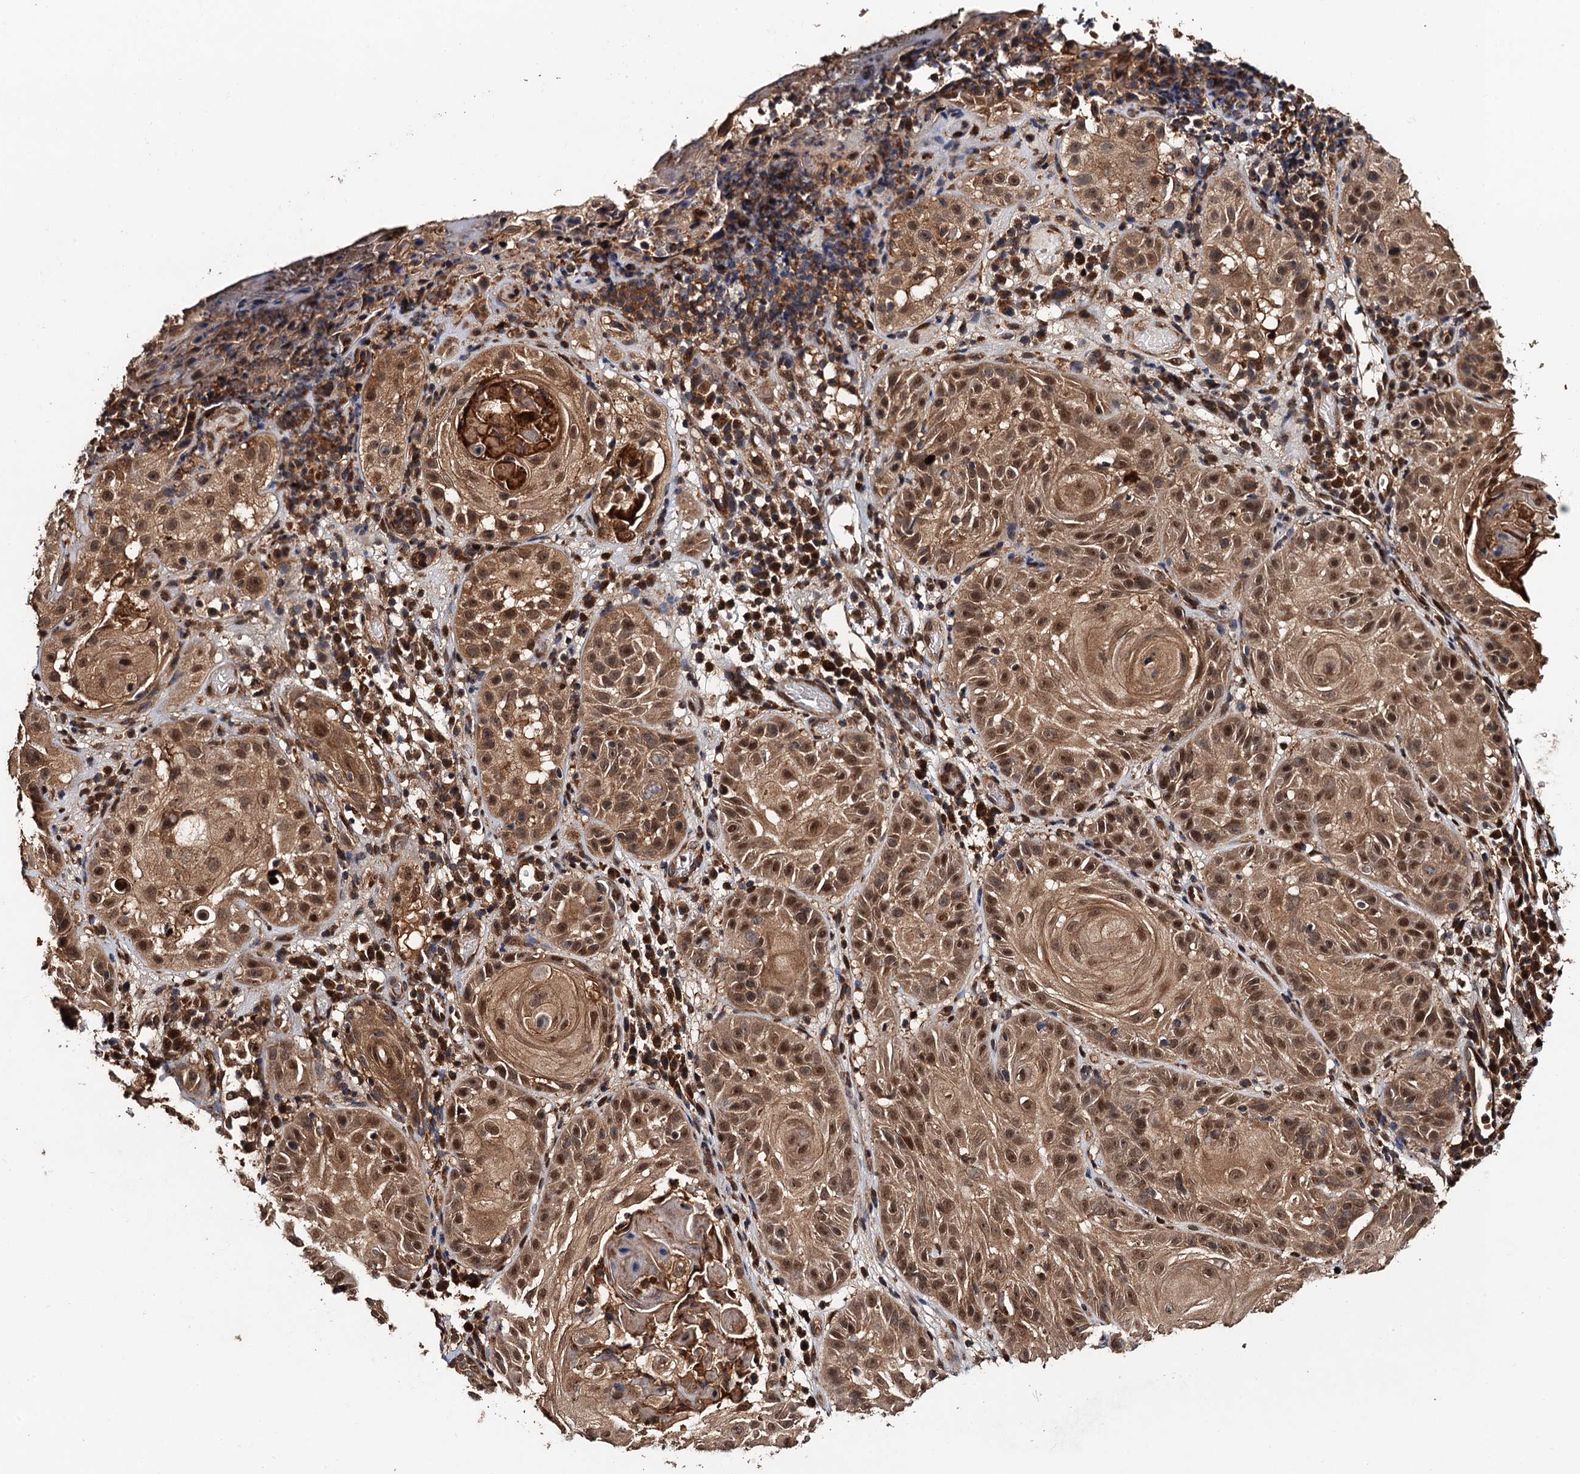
{"staining": {"intensity": "moderate", "quantity": ">75%", "location": "cytoplasmic/membranous,nuclear"}, "tissue": "skin cancer", "cell_type": "Tumor cells", "image_type": "cancer", "snomed": [{"axis": "morphology", "description": "Normal tissue, NOS"}, {"axis": "morphology", "description": "Basal cell carcinoma"}, {"axis": "topography", "description": "Skin"}], "caption": "Brown immunohistochemical staining in human skin cancer (basal cell carcinoma) demonstrates moderate cytoplasmic/membranous and nuclear positivity in approximately >75% of tumor cells.", "gene": "MIER2", "patient": {"sex": "male", "age": 93}}